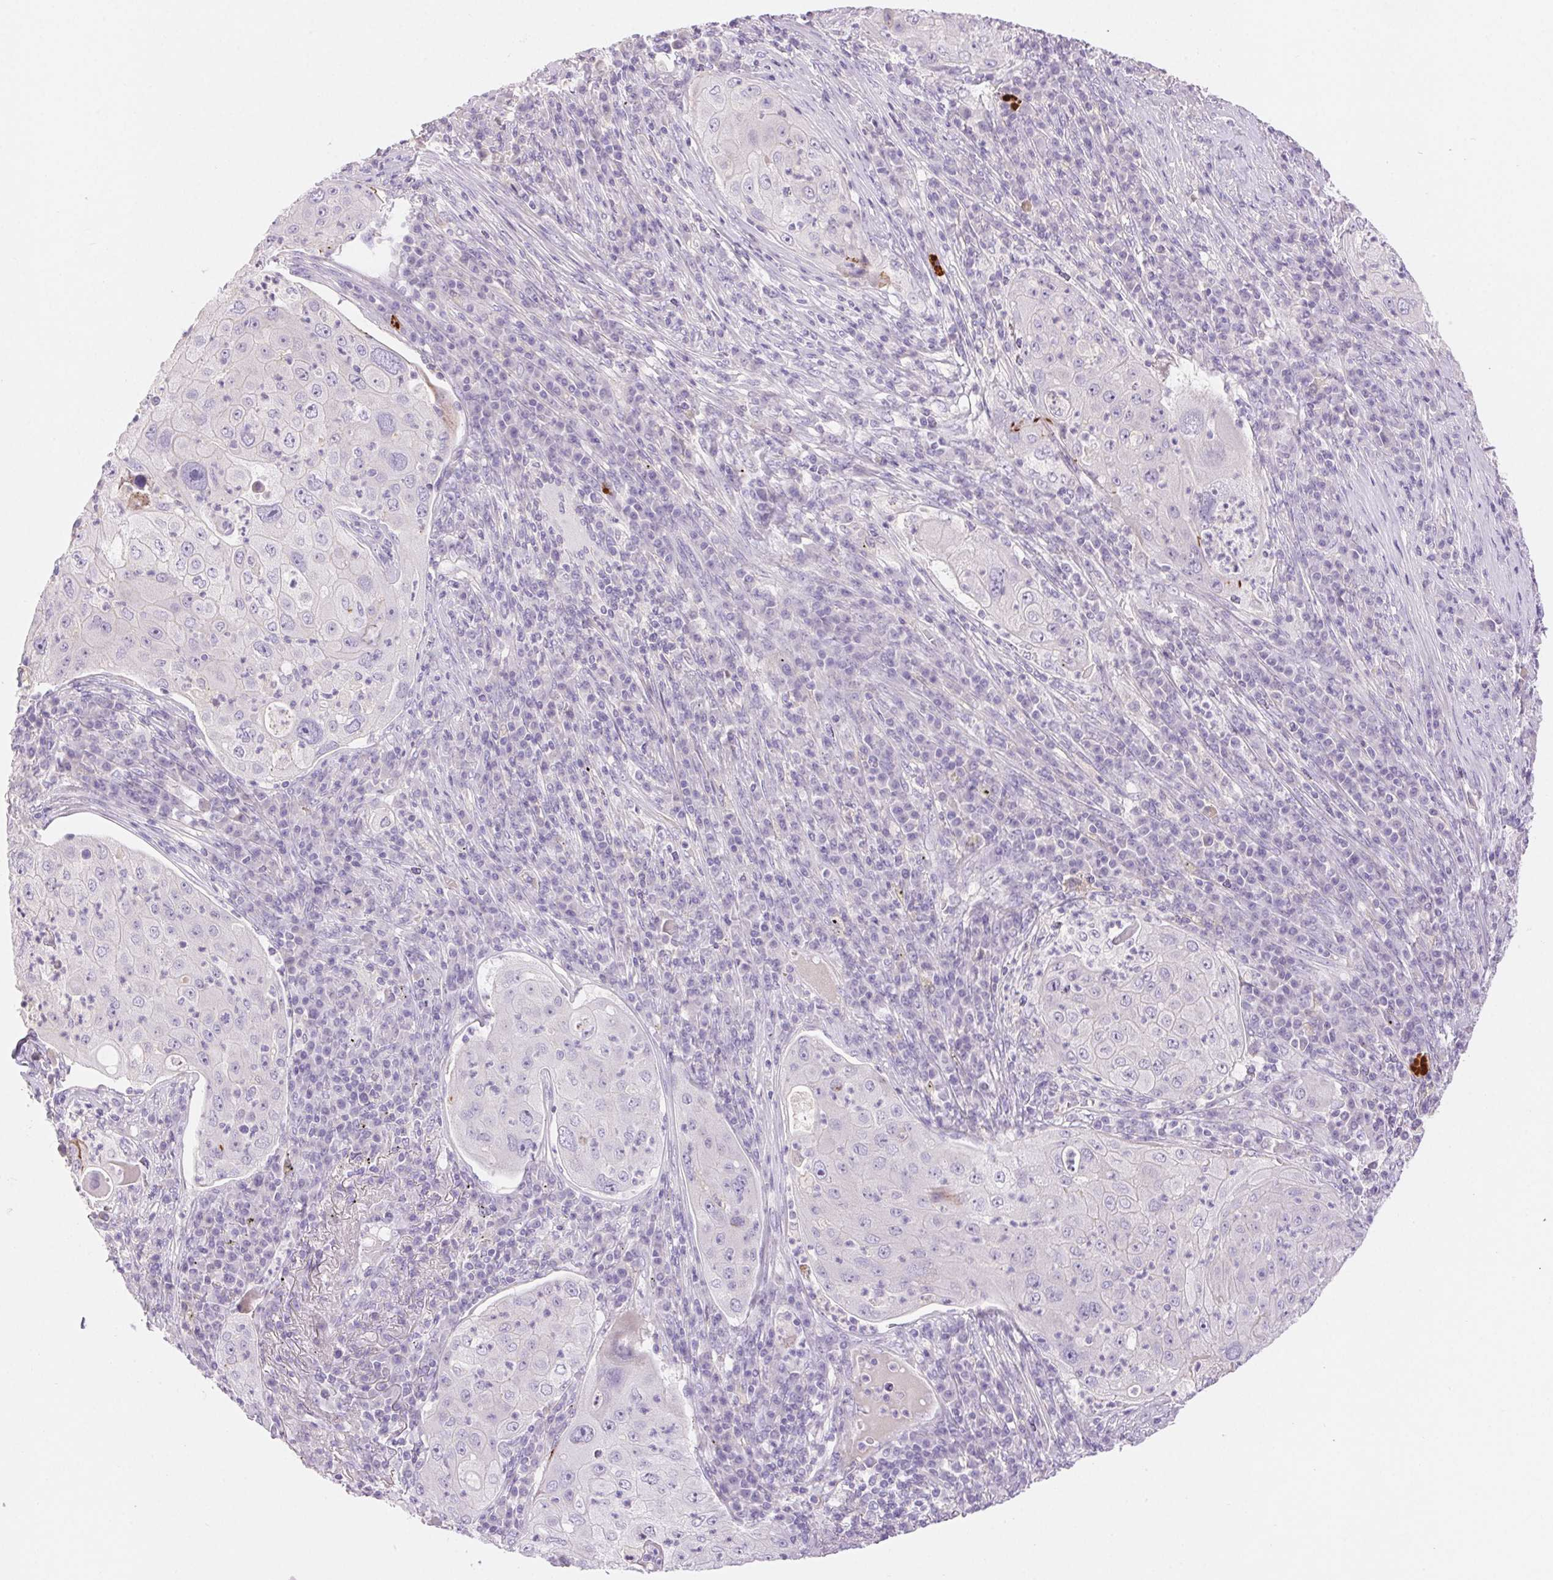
{"staining": {"intensity": "negative", "quantity": "none", "location": "none"}, "tissue": "lung cancer", "cell_type": "Tumor cells", "image_type": "cancer", "snomed": [{"axis": "morphology", "description": "Squamous cell carcinoma, NOS"}, {"axis": "topography", "description": "Lung"}], "caption": "Lung squamous cell carcinoma was stained to show a protein in brown. There is no significant expression in tumor cells.", "gene": "CLDN16", "patient": {"sex": "female", "age": 59}}